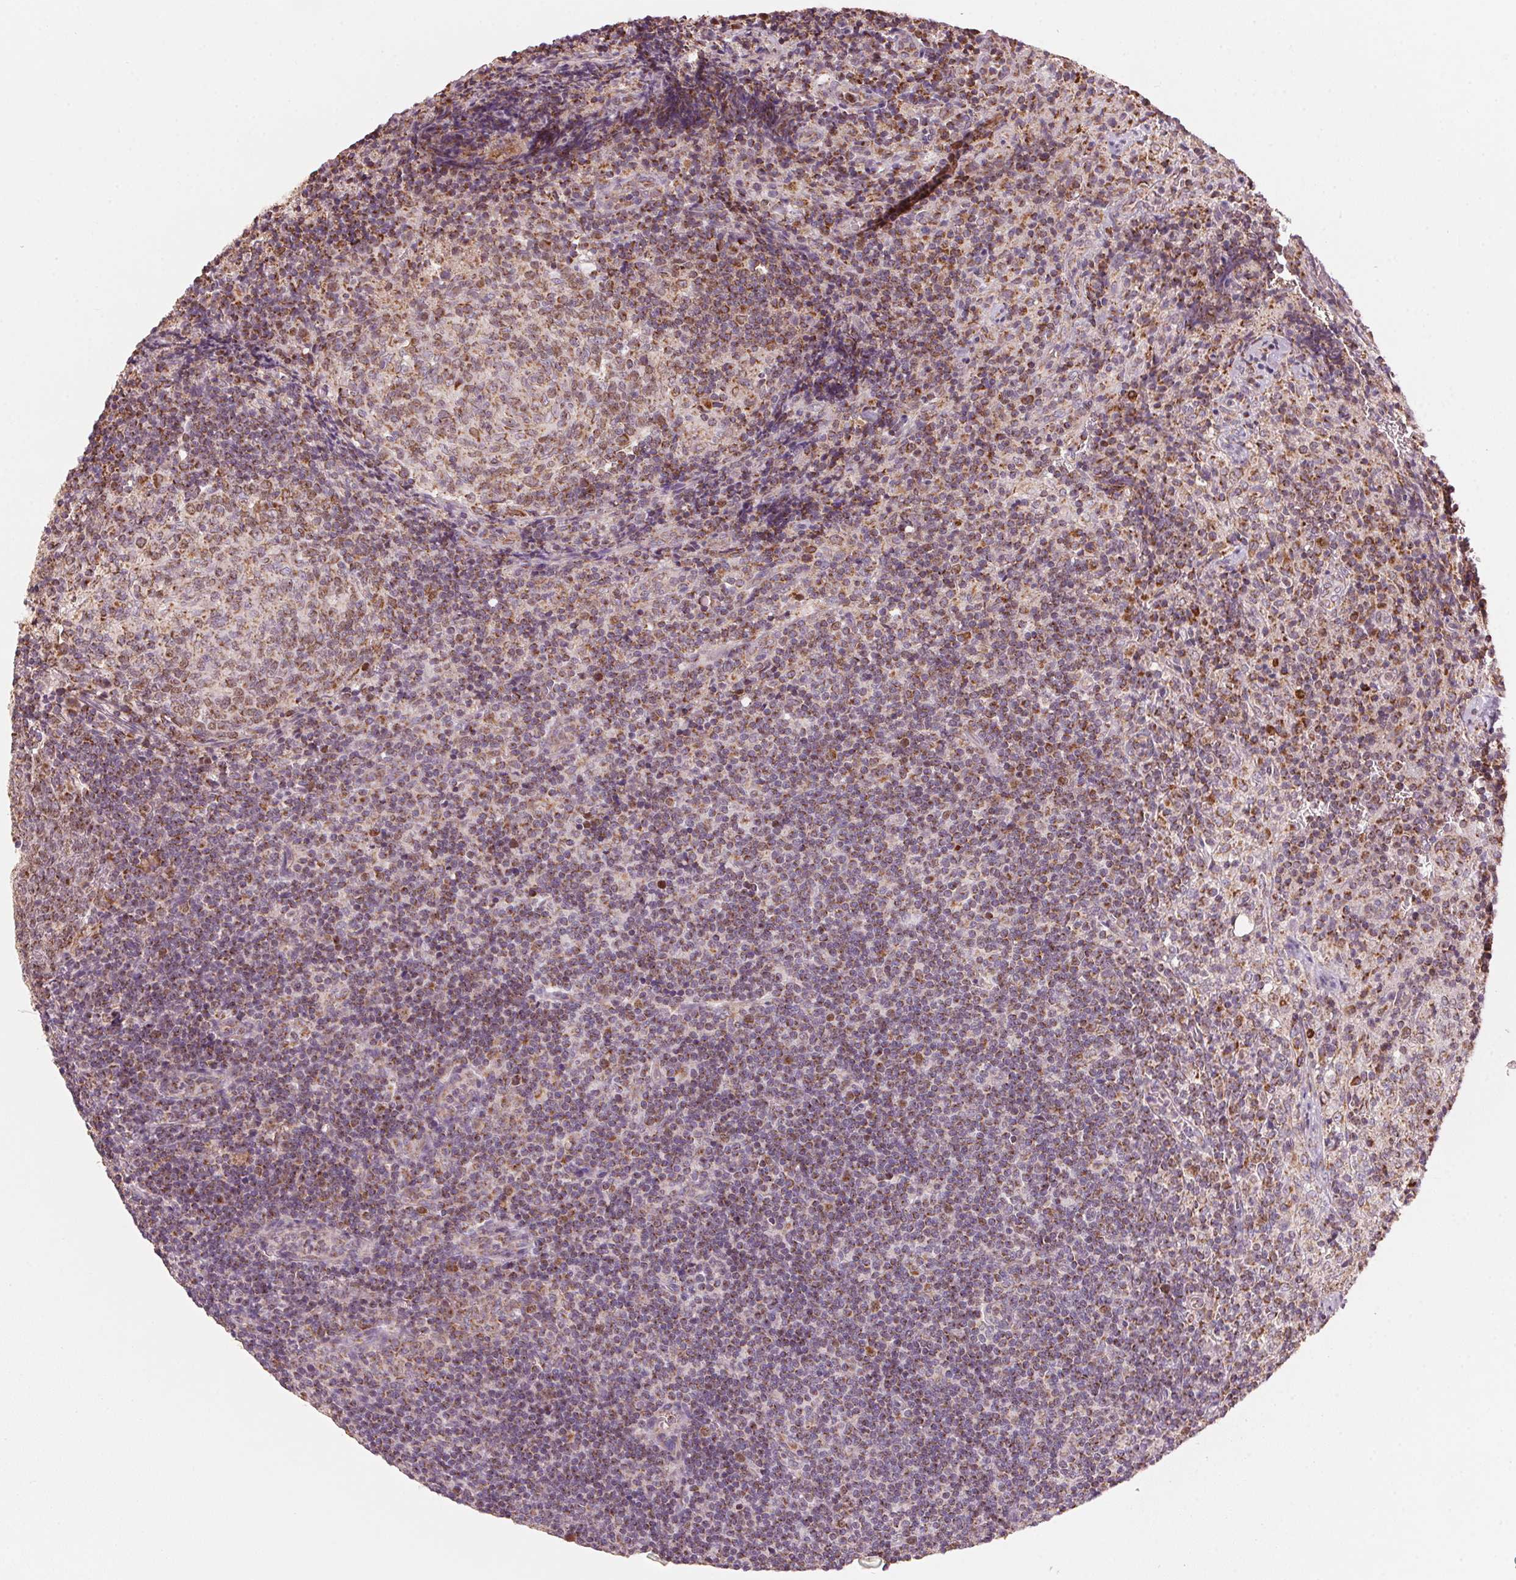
{"staining": {"intensity": "moderate", "quantity": ">75%", "location": "cytoplasmic/membranous"}, "tissue": "lymph node", "cell_type": "Germinal center cells", "image_type": "normal", "snomed": [{"axis": "morphology", "description": "Normal tissue, NOS"}, {"axis": "topography", "description": "Lymph node"}], "caption": "The histopathology image shows staining of unremarkable lymph node, revealing moderate cytoplasmic/membranous protein expression (brown color) within germinal center cells.", "gene": "TOMM70", "patient": {"sex": "male", "age": 67}}